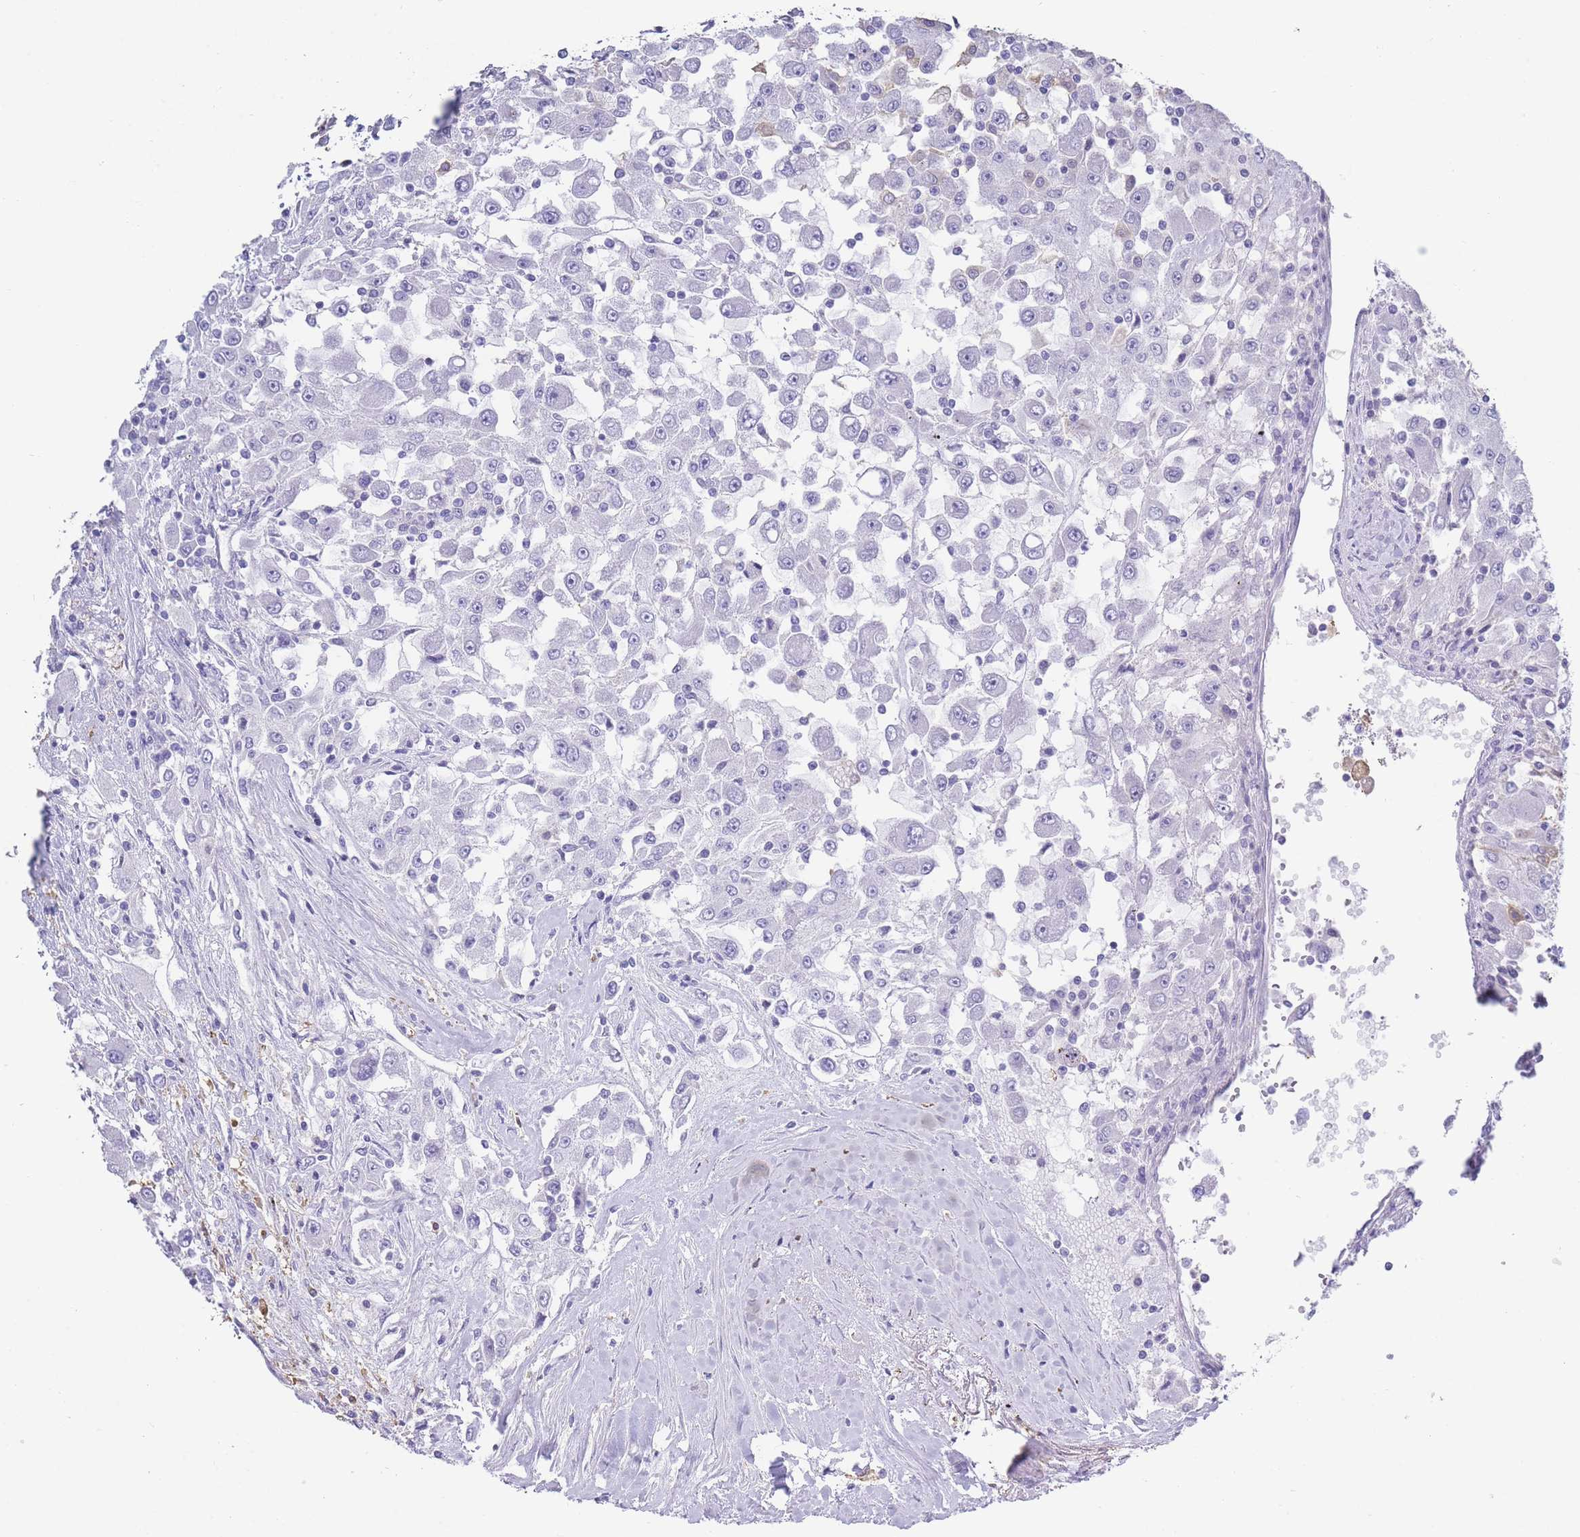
{"staining": {"intensity": "negative", "quantity": "none", "location": "none"}, "tissue": "renal cancer", "cell_type": "Tumor cells", "image_type": "cancer", "snomed": [{"axis": "morphology", "description": "Adenocarcinoma, NOS"}, {"axis": "topography", "description": "Kidney"}], "caption": "IHC micrograph of neoplastic tissue: human renal cancer (adenocarcinoma) stained with DAB displays no significant protein expression in tumor cells.", "gene": "CD37", "patient": {"sex": "female", "age": 67}}